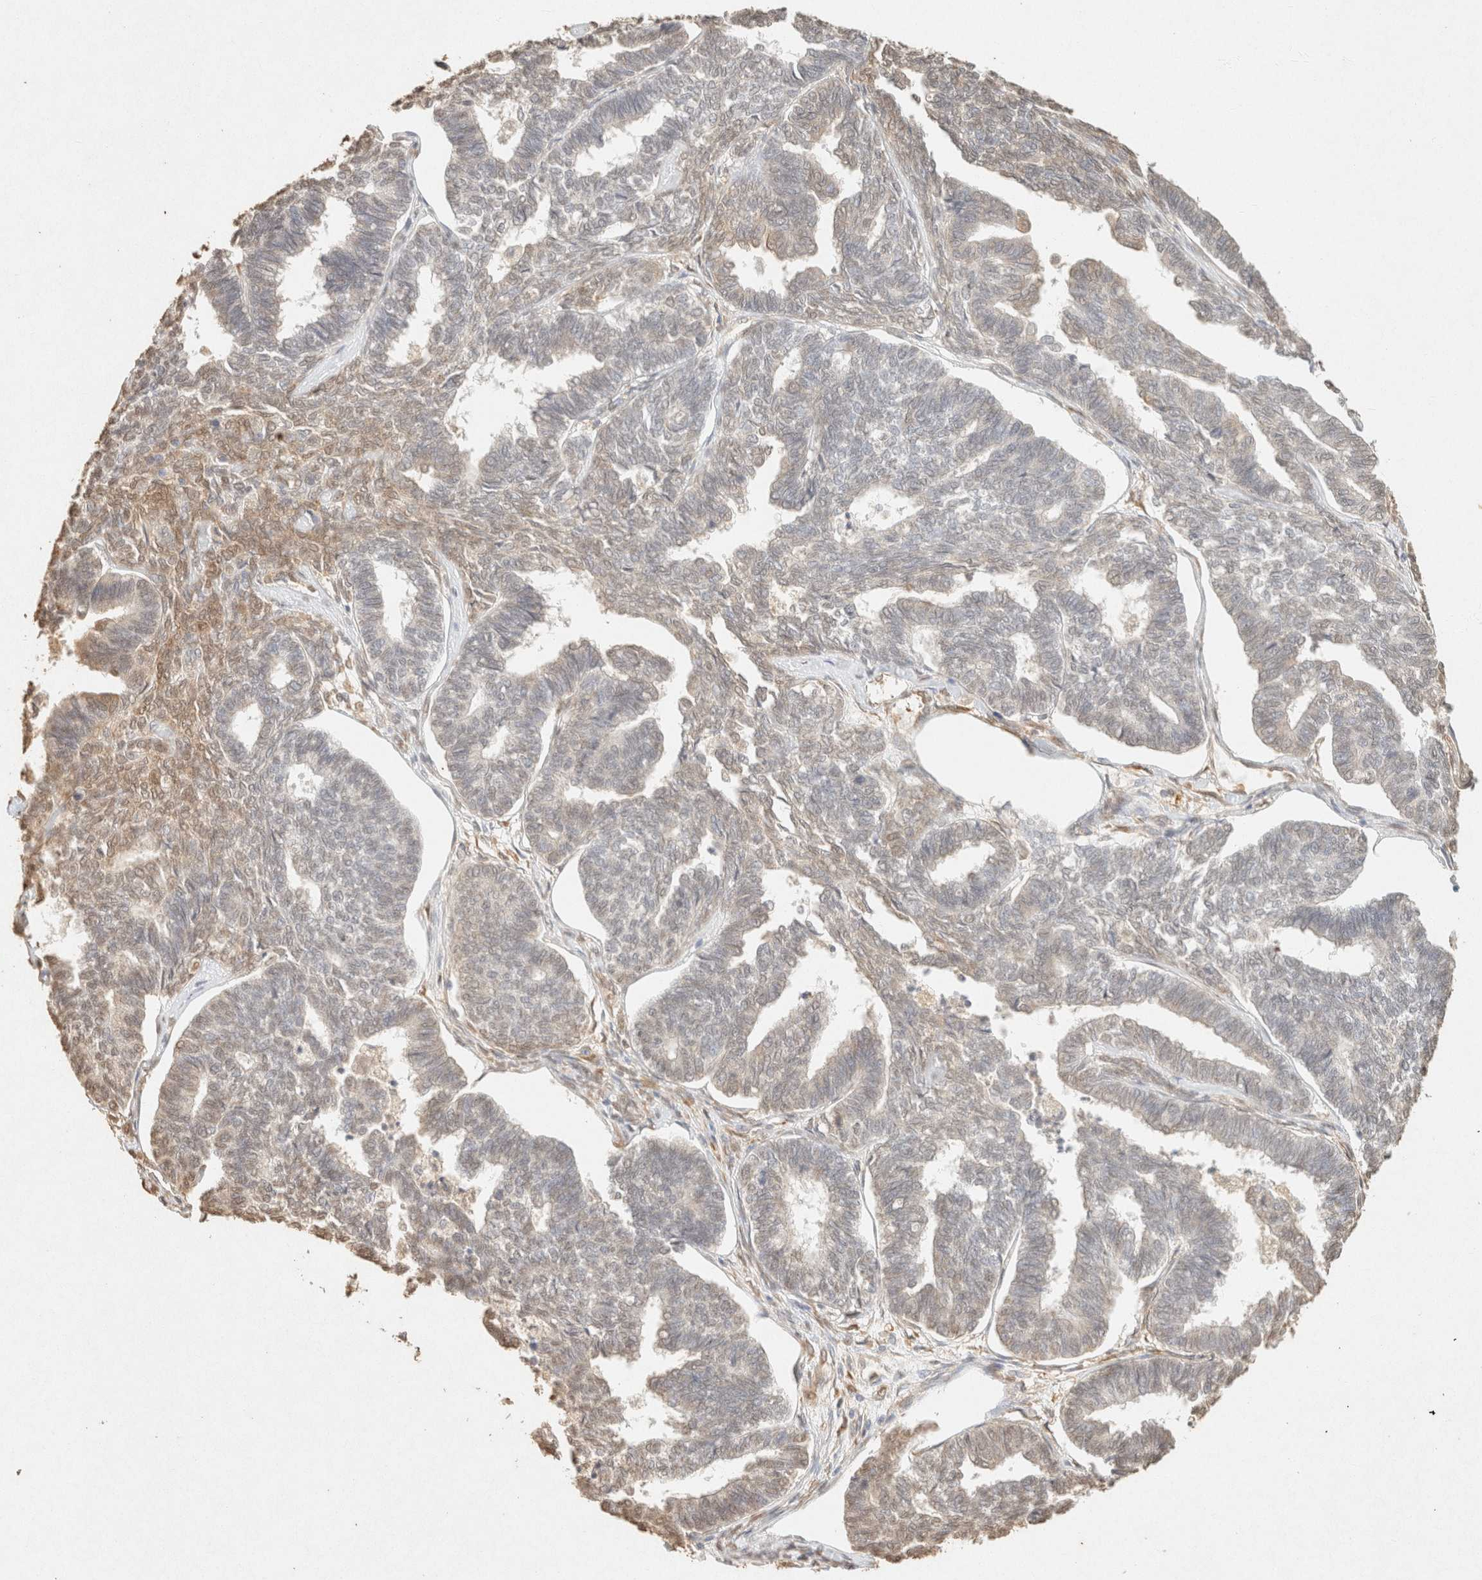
{"staining": {"intensity": "weak", "quantity": "<25%", "location": "cytoplasmic/membranous,nuclear"}, "tissue": "endometrial cancer", "cell_type": "Tumor cells", "image_type": "cancer", "snomed": [{"axis": "morphology", "description": "Adenocarcinoma, NOS"}, {"axis": "topography", "description": "Endometrium"}], "caption": "An immunohistochemistry (IHC) micrograph of endometrial cancer (adenocarcinoma) is shown. There is no staining in tumor cells of endometrial cancer (adenocarcinoma).", "gene": "S100A13", "patient": {"sex": "female", "age": 70}}